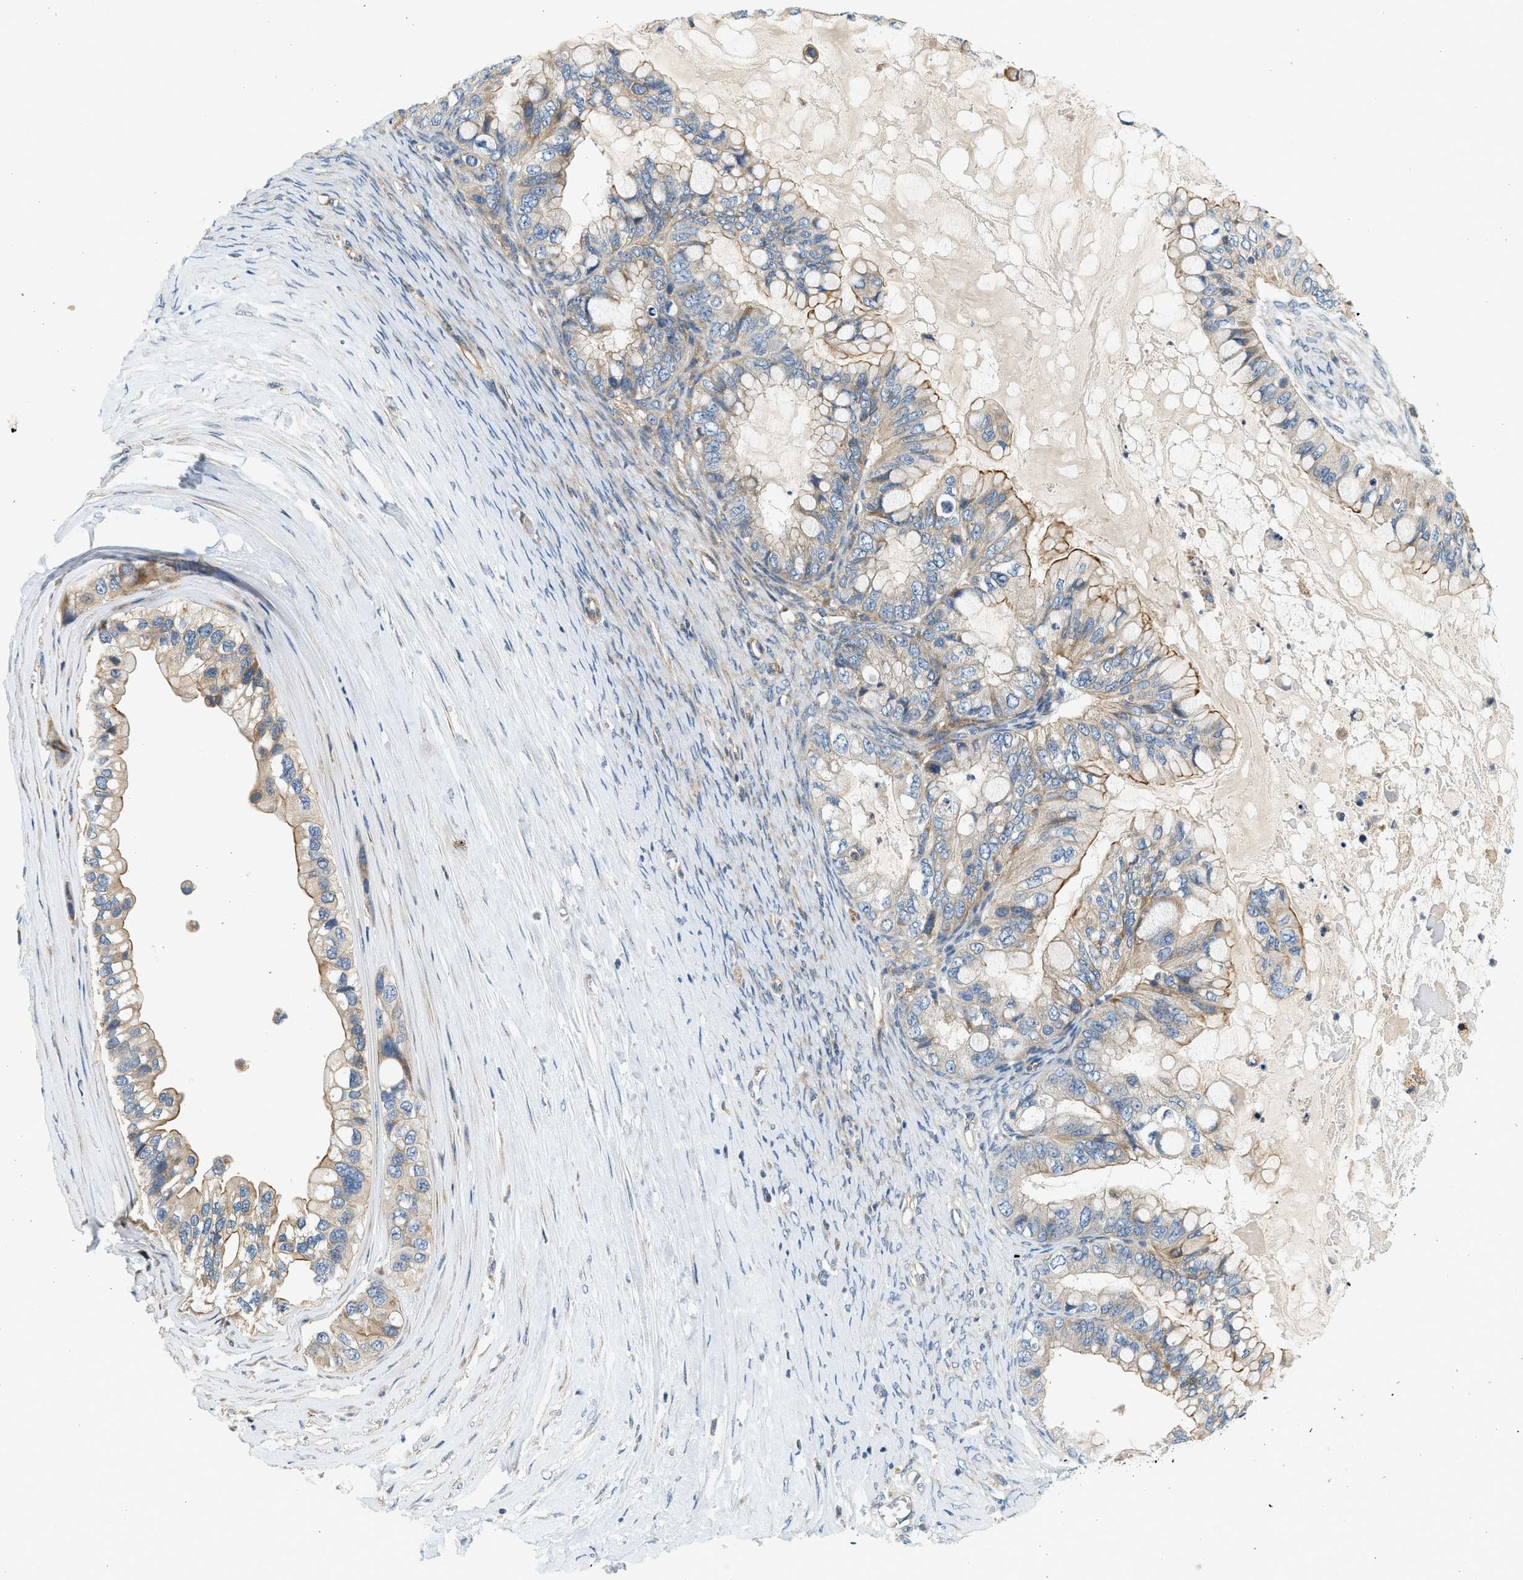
{"staining": {"intensity": "moderate", "quantity": "<25%", "location": "cytoplasmic/membranous"}, "tissue": "ovarian cancer", "cell_type": "Tumor cells", "image_type": "cancer", "snomed": [{"axis": "morphology", "description": "Cystadenocarcinoma, mucinous, NOS"}, {"axis": "topography", "description": "Ovary"}], "caption": "Brown immunohistochemical staining in mucinous cystadenocarcinoma (ovarian) displays moderate cytoplasmic/membranous positivity in about <25% of tumor cells.", "gene": "KDELR2", "patient": {"sex": "female", "age": 80}}